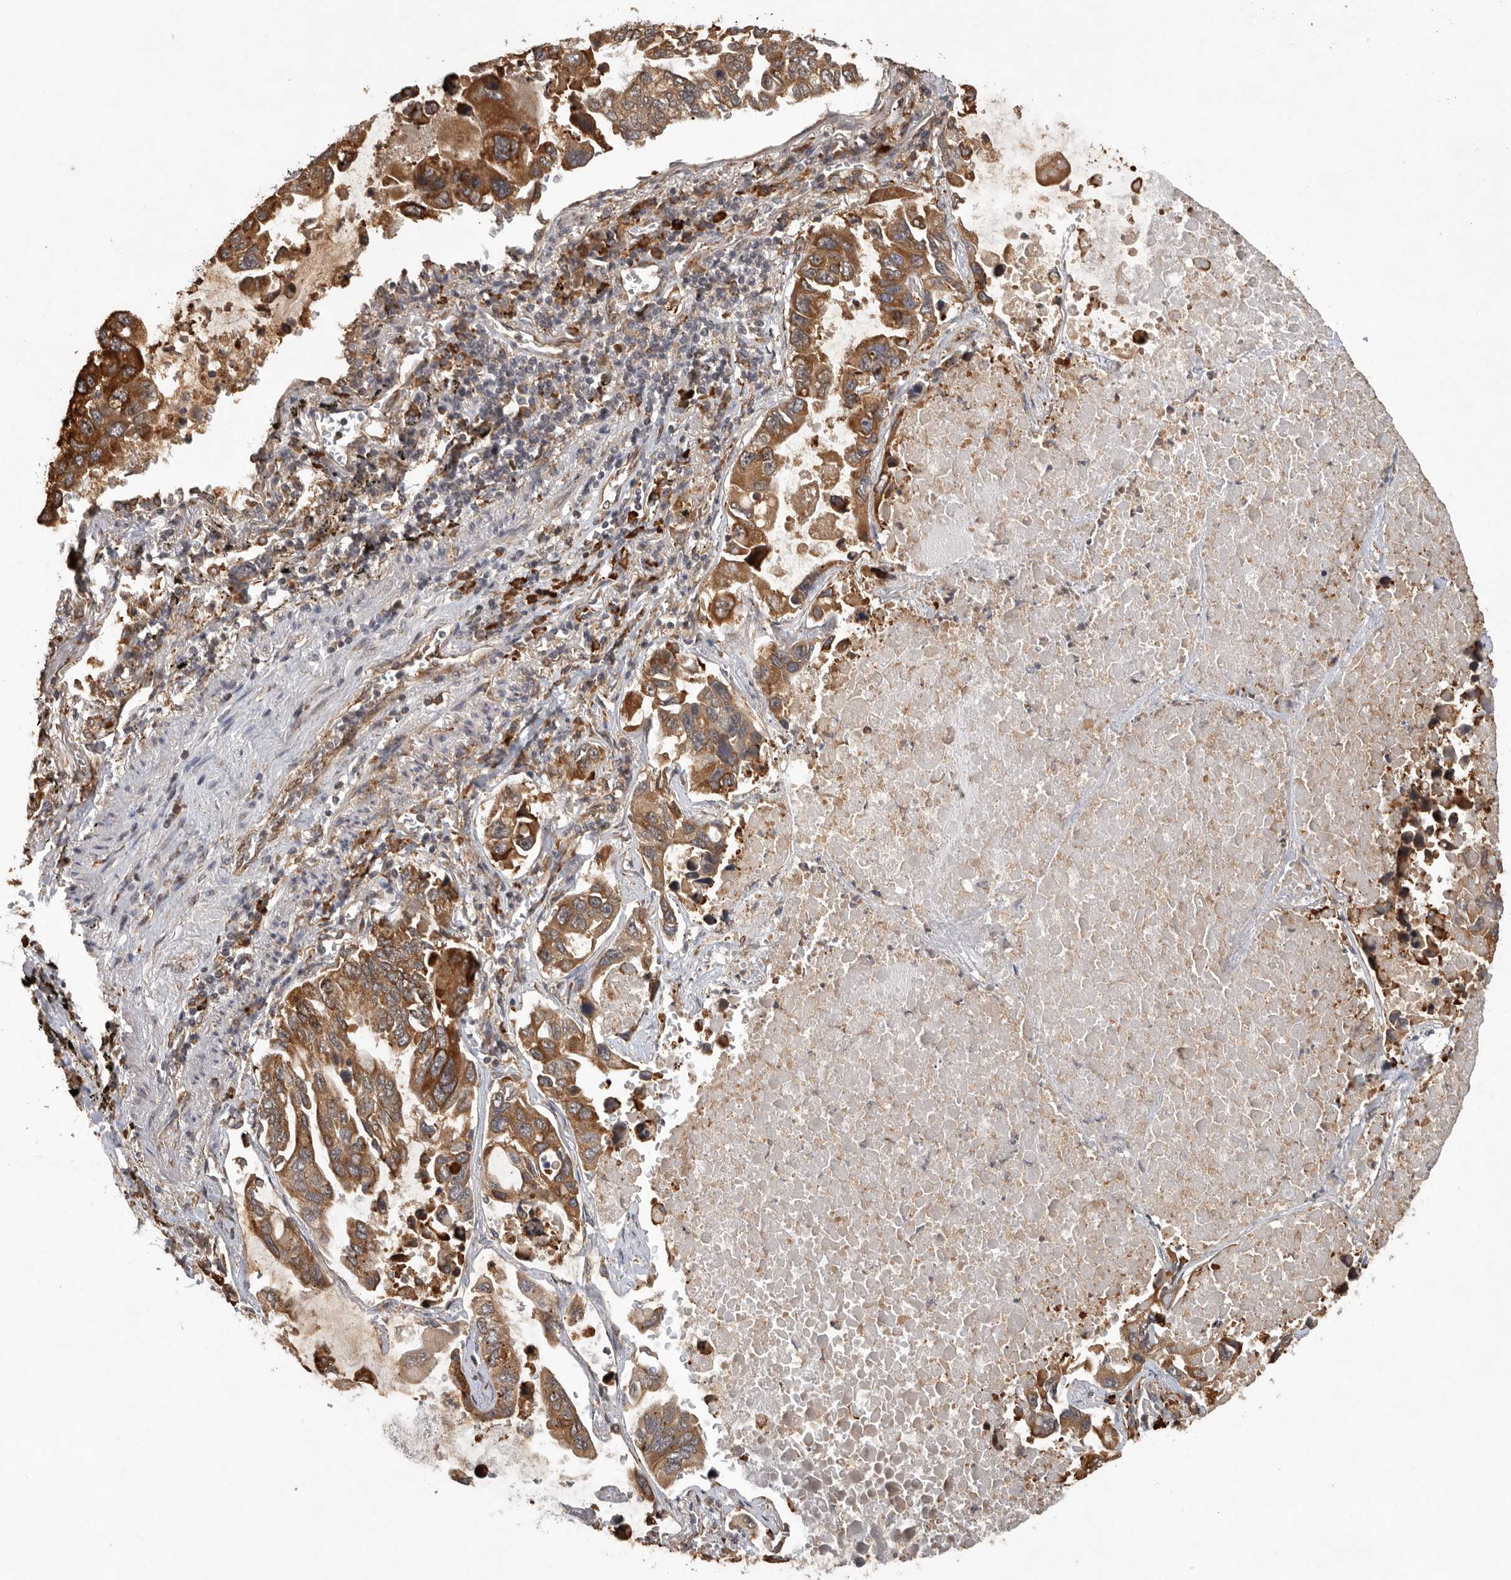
{"staining": {"intensity": "moderate", "quantity": ">75%", "location": "cytoplasmic/membranous"}, "tissue": "lung cancer", "cell_type": "Tumor cells", "image_type": "cancer", "snomed": [{"axis": "morphology", "description": "Adenocarcinoma, NOS"}, {"axis": "topography", "description": "Lung"}], "caption": "A micrograph showing moderate cytoplasmic/membranous expression in approximately >75% of tumor cells in lung cancer, as visualized by brown immunohistochemical staining.", "gene": "ZNF83", "patient": {"sex": "male", "age": 64}}